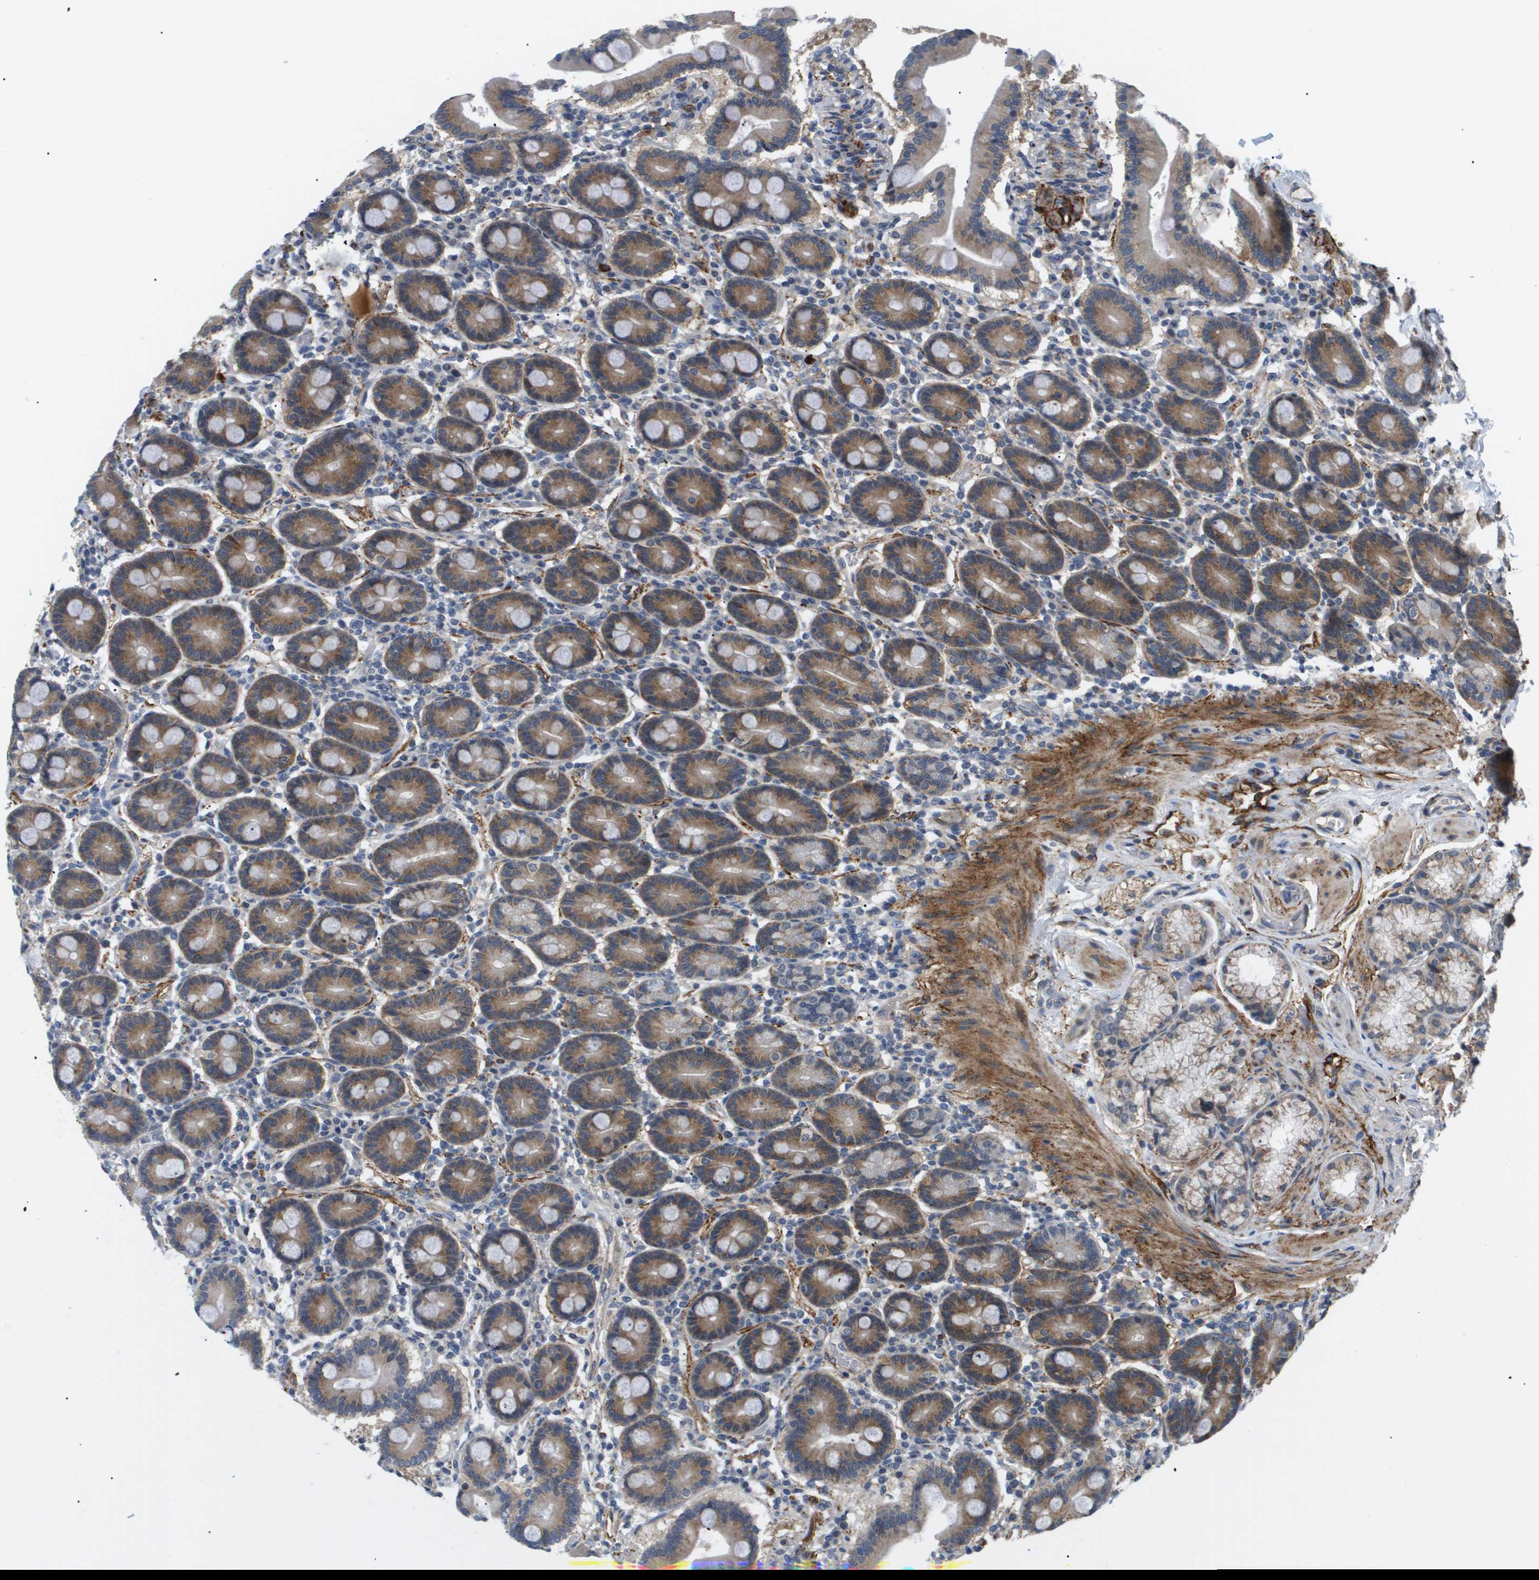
{"staining": {"intensity": "moderate", "quantity": ">75%", "location": "cytoplasmic/membranous"}, "tissue": "duodenum", "cell_type": "Glandular cells", "image_type": "normal", "snomed": [{"axis": "morphology", "description": "Normal tissue, NOS"}, {"axis": "topography", "description": "Duodenum"}], "caption": "Glandular cells show moderate cytoplasmic/membranous positivity in approximately >75% of cells in normal duodenum. The protein of interest is shown in brown color, while the nuclei are stained blue.", "gene": "OTUD5", "patient": {"sex": "male", "age": 54}}